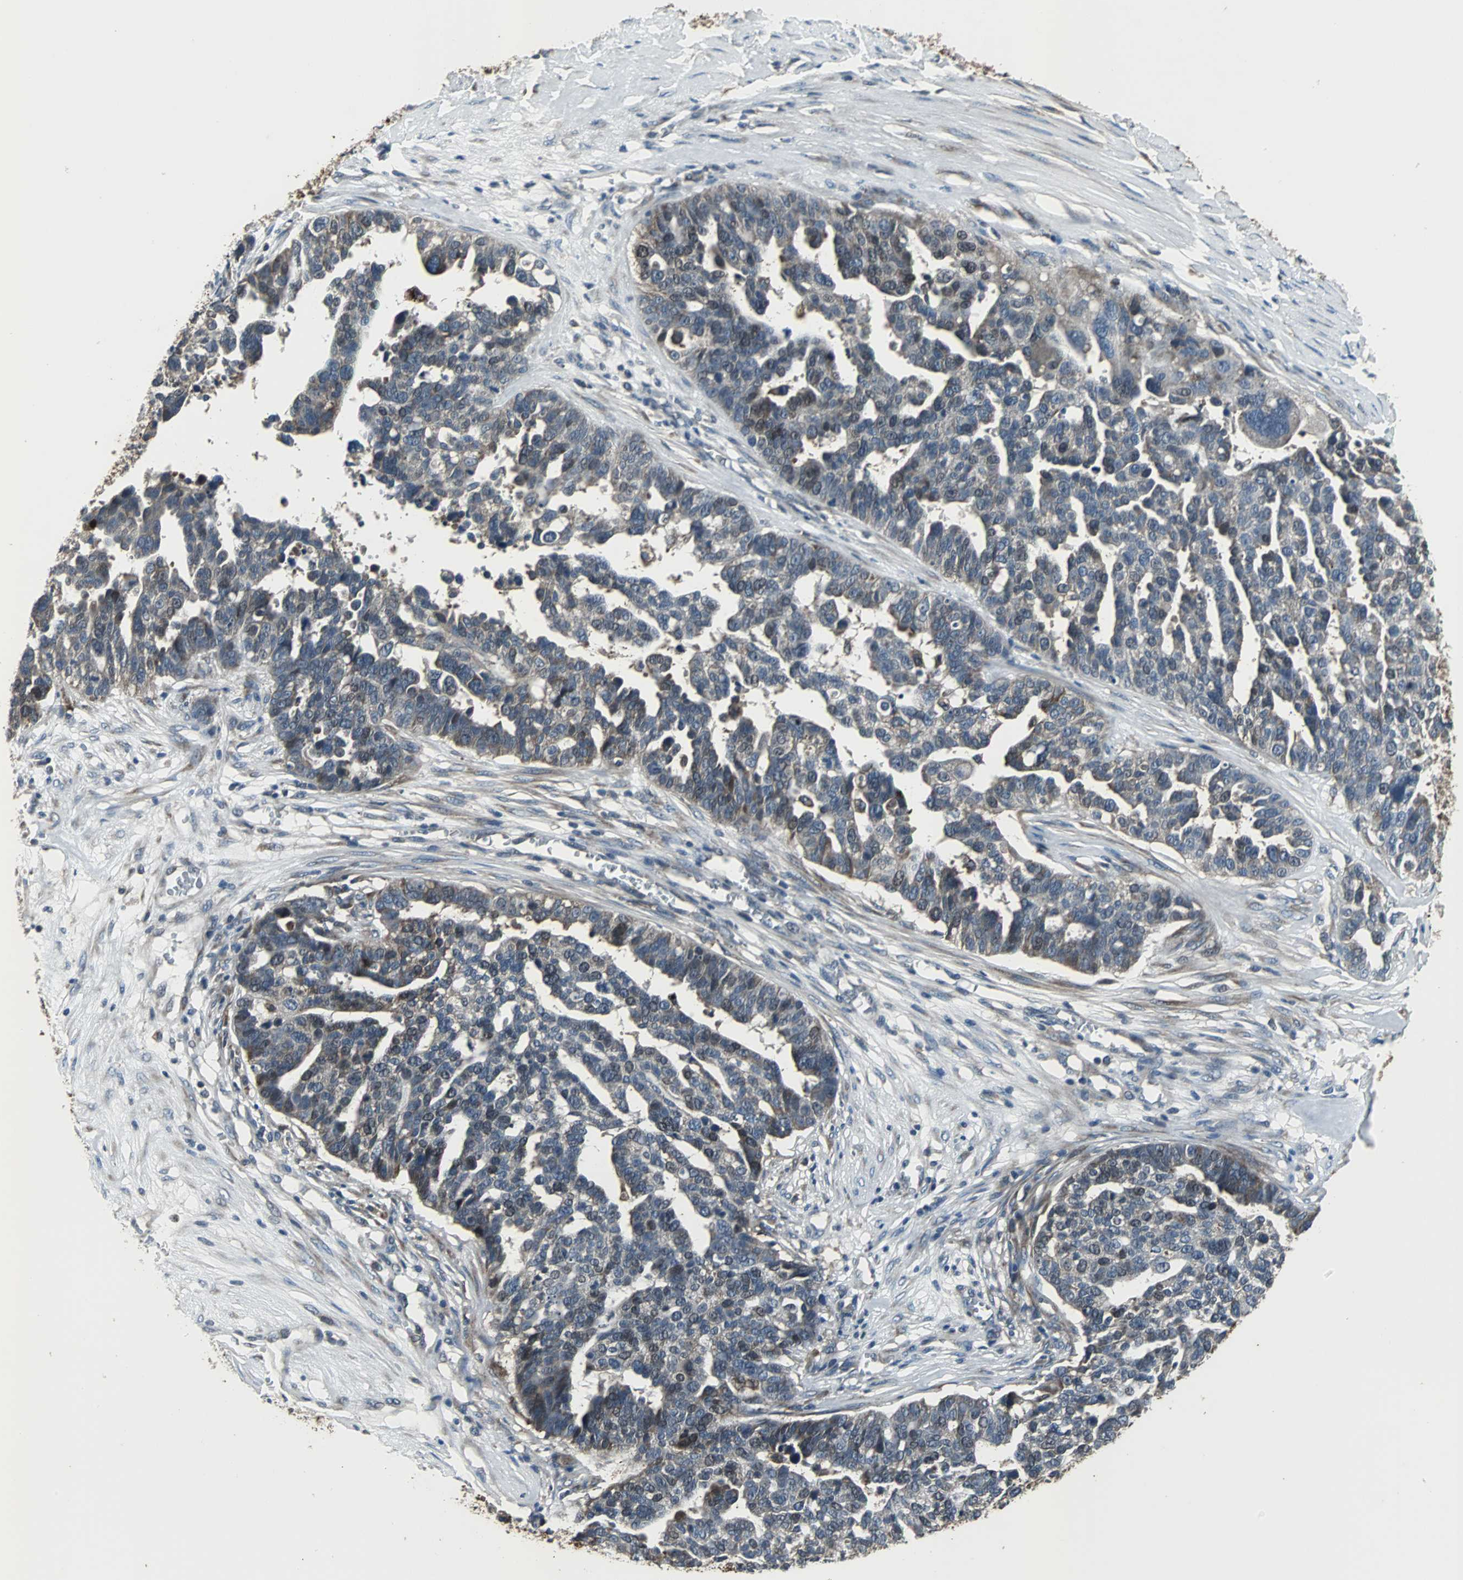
{"staining": {"intensity": "weak", "quantity": "<25%", "location": "cytoplasmic/membranous"}, "tissue": "ovarian cancer", "cell_type": "Tumor cells", "image_type": "cancer", "snomed": [{"axis": "morphology", "description": "Cystadenocarcinoma, serous, NOS"}, {"axis": "topography", "description": "Ovary"}], "caption": "A high-resolution photomicrograph shows immunohistochemistry (IHC) staining of ovarian cancer (serous cystadenocarcinoma), which exhibits no significant expression in tumor cells.", "gene": "SOS1", "patient": {"sex": "female", "age": 59}}